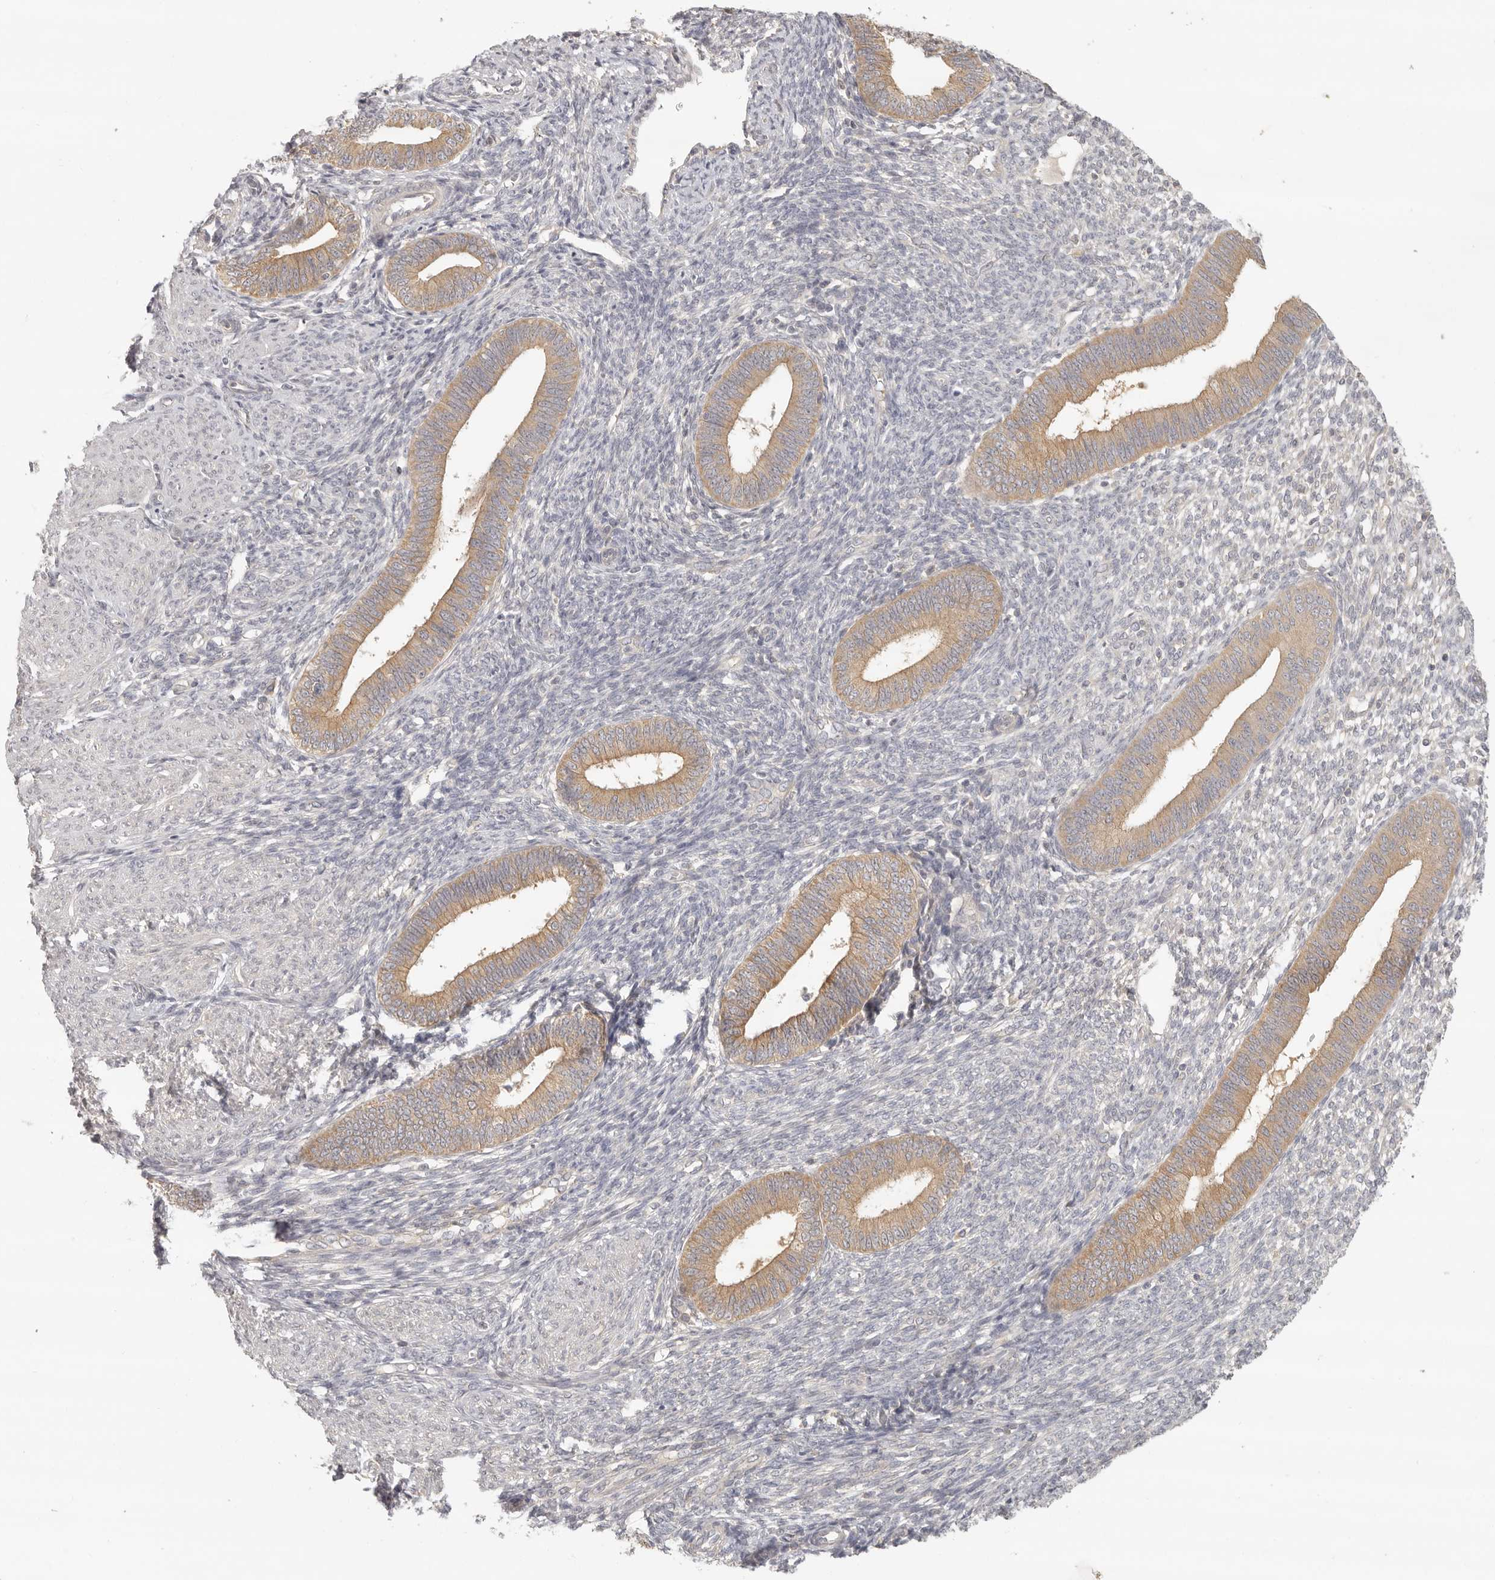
{"staining": {"intensity": "negative", "quantity": "none", "location": "none"}, "tissue": "endometrium", "cell_type": "Cells in endometrial stroma", "image_type": "normal", "snomed": [{"axis": "morphology", "description": "Normal tissue, NOS"}, {"axis": "topography", "description": "Endometrium"}], "caption": "Cells in endometrial stroma show no significant protein positivity in benign endometrium. Nuclei are stained in blue.", "gene": "AHDC1", "patient": {"sex": "female", "age": 46}}